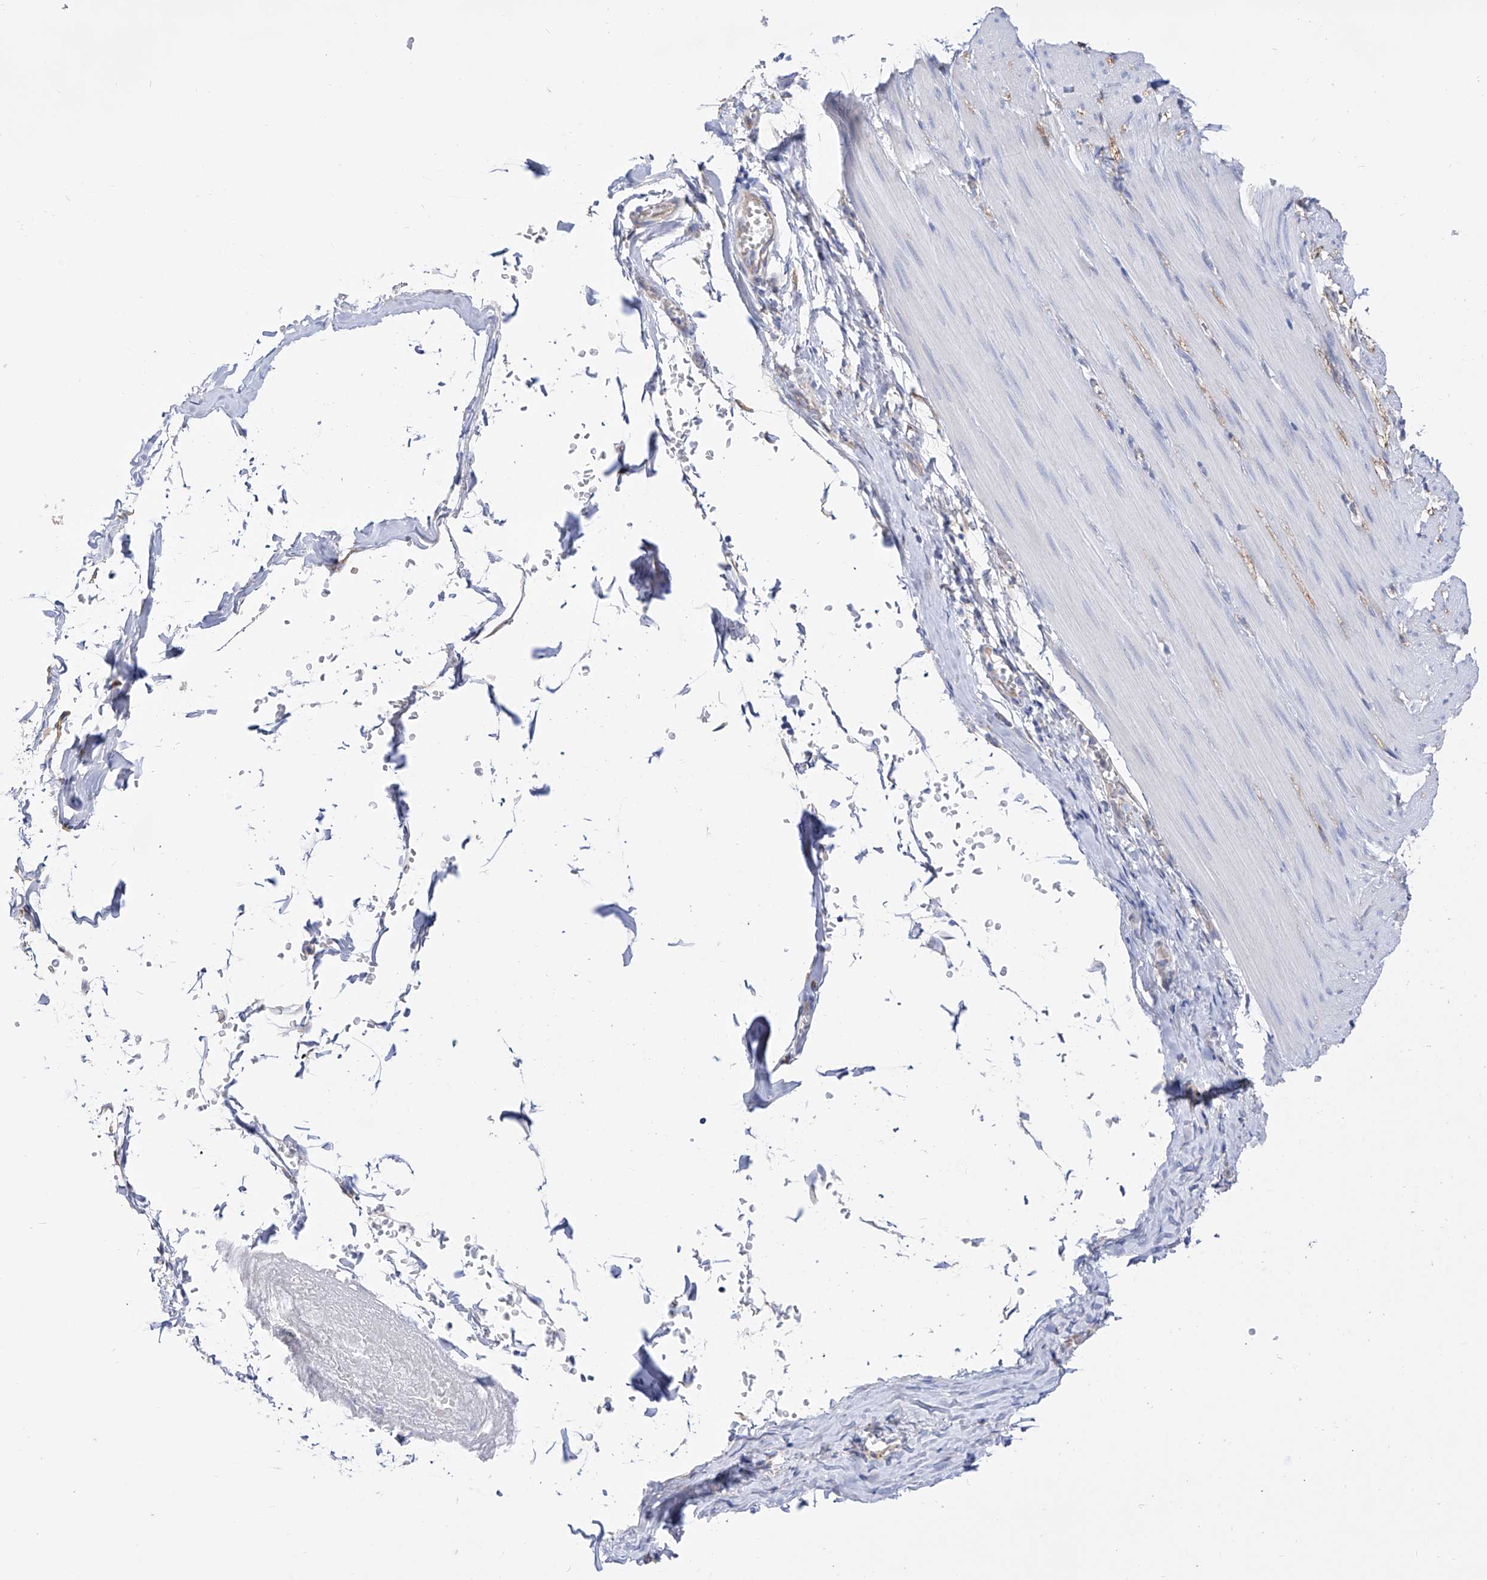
{"staining": {"intensity": "negative", "quantity": "none", "location": "none"}, "tissue": "smooth muscle", "cell_type": "Smooth muscle cells", "image_type": "normal", "snomed": [{"axis": "morphology", "description": "Normal tissue, NOS"}, {"axis": "morphology", "description": "Adenocarcinoma, NOS"}, {"axis": "topography", "description": "Colon"}, {"axis": "topography", "description": "Peripheral nerve tissue"}], "caption": "Smooth muscle cells show no significant positivity in benign smooth muscle.", "gene": "ZNF653", "patient": {"sex": "male", "age": 14}}